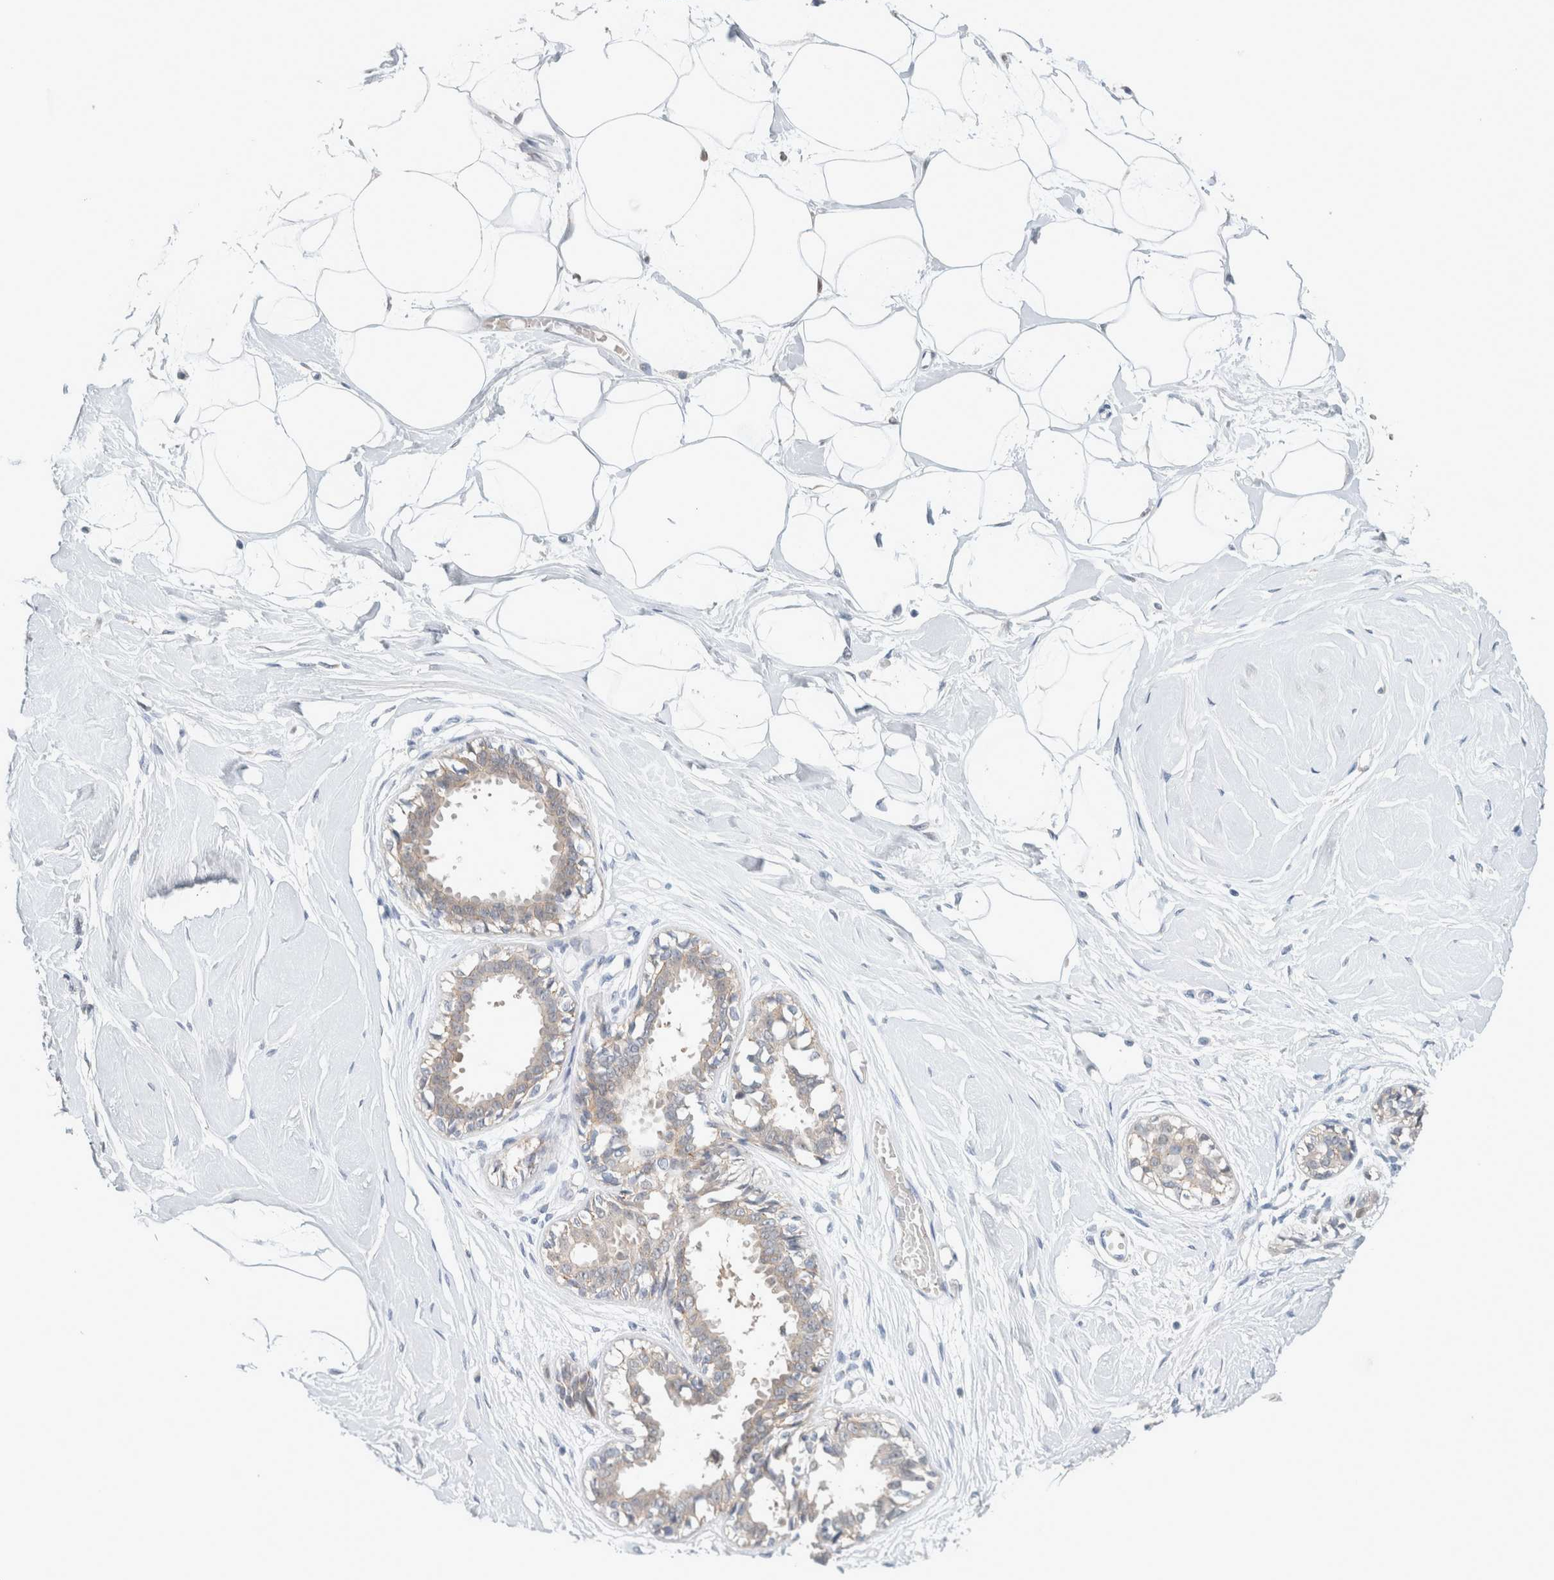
{"staining": {"intensity": "negative", "quantity": "none", "location": "none"}, "tissue": "breast", "cell_type": "Adipocytes", "image_type": "normal", "snomed": [{"axis": "morphology", "description": "Normal tissue, NOS"}, {"axis": "topography", "description": "Breast"}], "caption": "Immunohistochemistry of unremarkable human breast shows no staining in adipocytes.", "gene": "CRAT", "patient": {"sex": "female", "age": 45}}